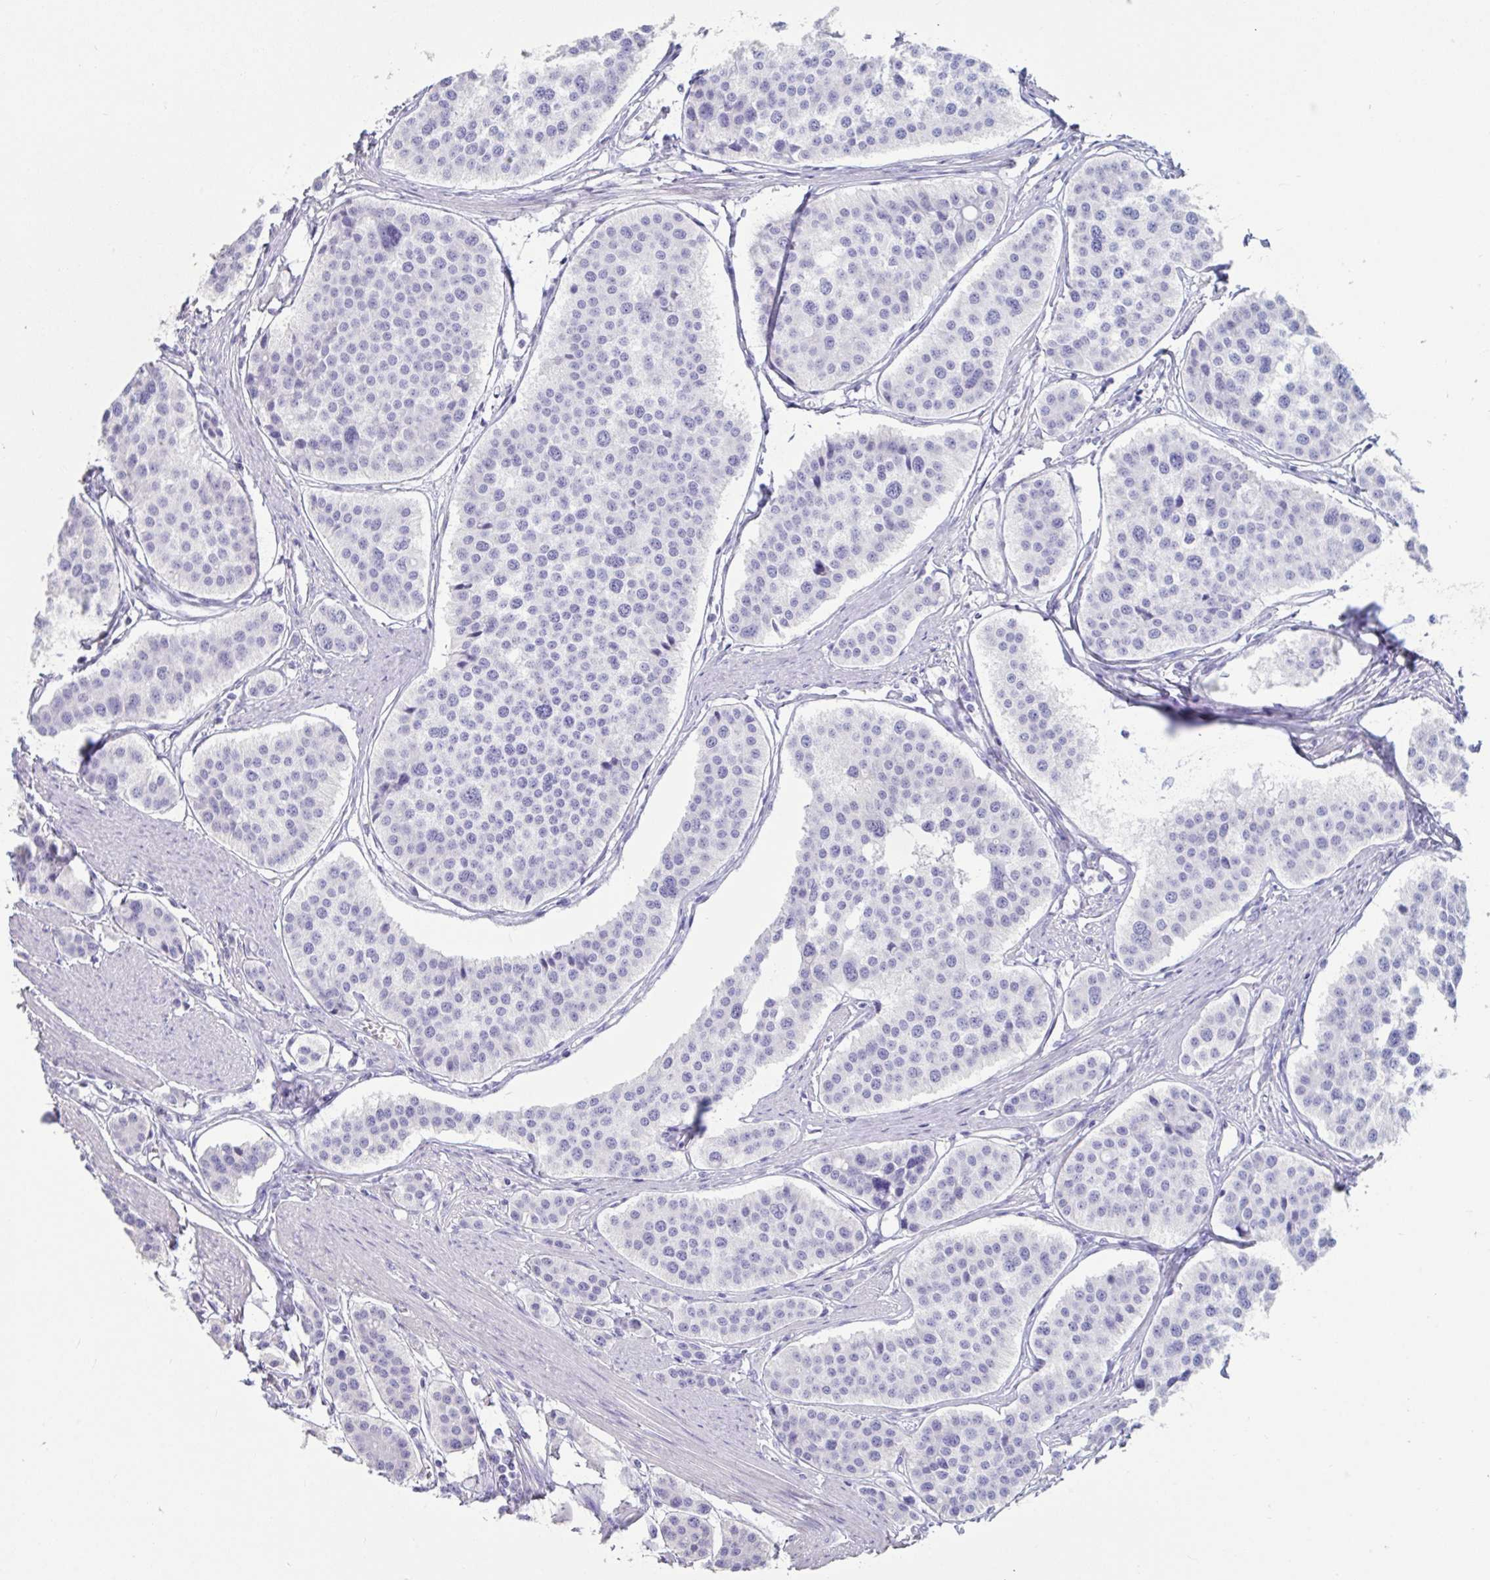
{"staining": {"intensity": "negative", "quantity": "none", "location": "none"}, "tissue": "carcinoid", "cell_type": "Tumor cells", "image_type": "cancer", "snomed": [{"axis": "morphology", "description": "Carcinoid, malignant, NOS"}, {"axis": "topography", "description": "Small intestine"}], "caption": "A micrograph of human carcinoid is negative for staining in tumor cells.", "gene": "TNNC1", "patient": {"sex": "male", "age": 60}}